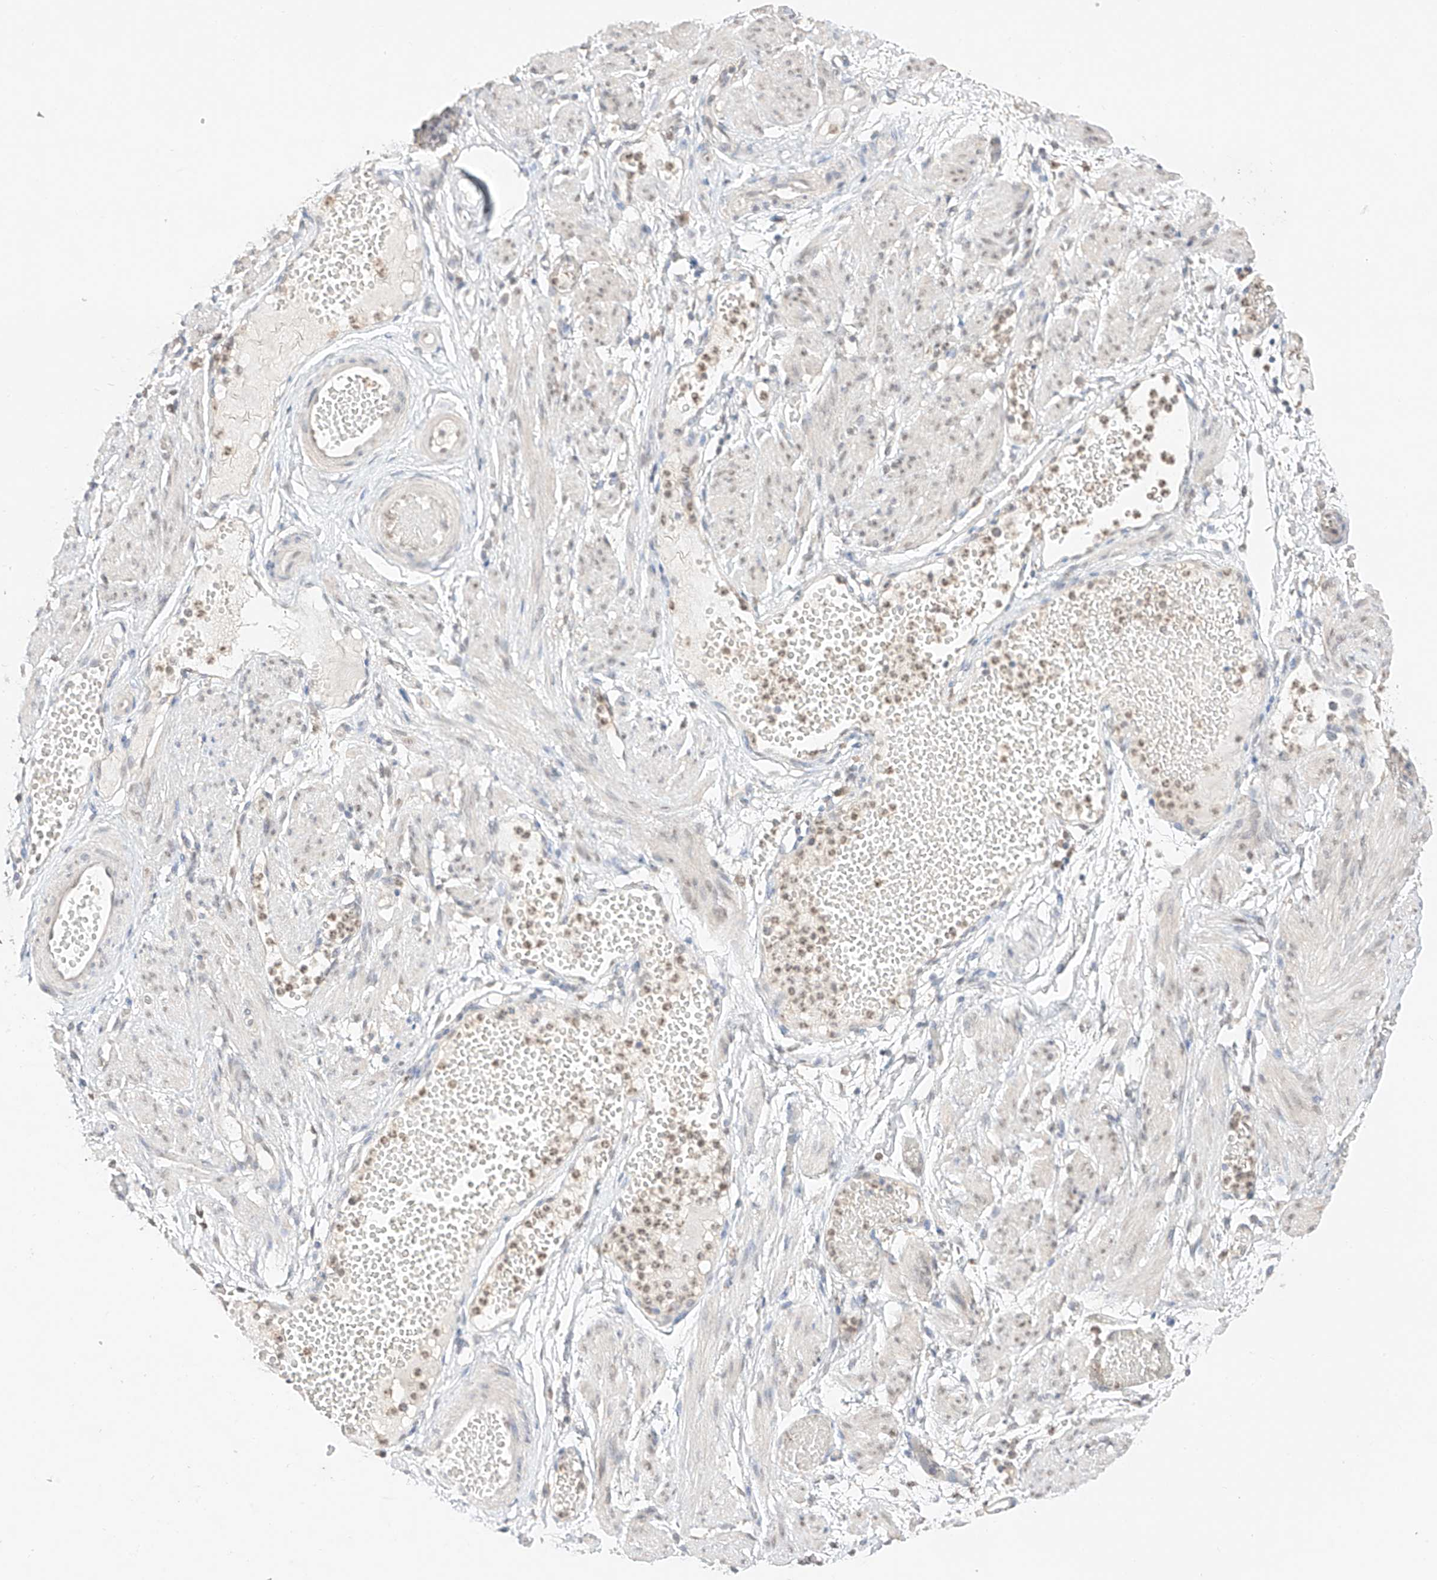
{"staining": {"intensity": "weak", "quantity": "25%-75%", "location": "cytoplasmic/membranous"}, "tissue": "adipose tissue", "cell_type": "Adipocytes", "image_type": "normal", "snomed": [{"axis": "morphology", "description": "Normal tissue, NOS"}, {"axis": "topography", "description": "Smooth muscle"}, {"axis": "topography", "description": "Peripheral nerve tissue"}], "caption": "Immunohistochemical staining of benign human adipose tissue demonstrates 25%-75% levels of weak cytoplasmic/membranous protein expression in approximately 25%-75% of adipocytes.", "gene": "APIP", "patient": {"sex": "female", "age": 39}}